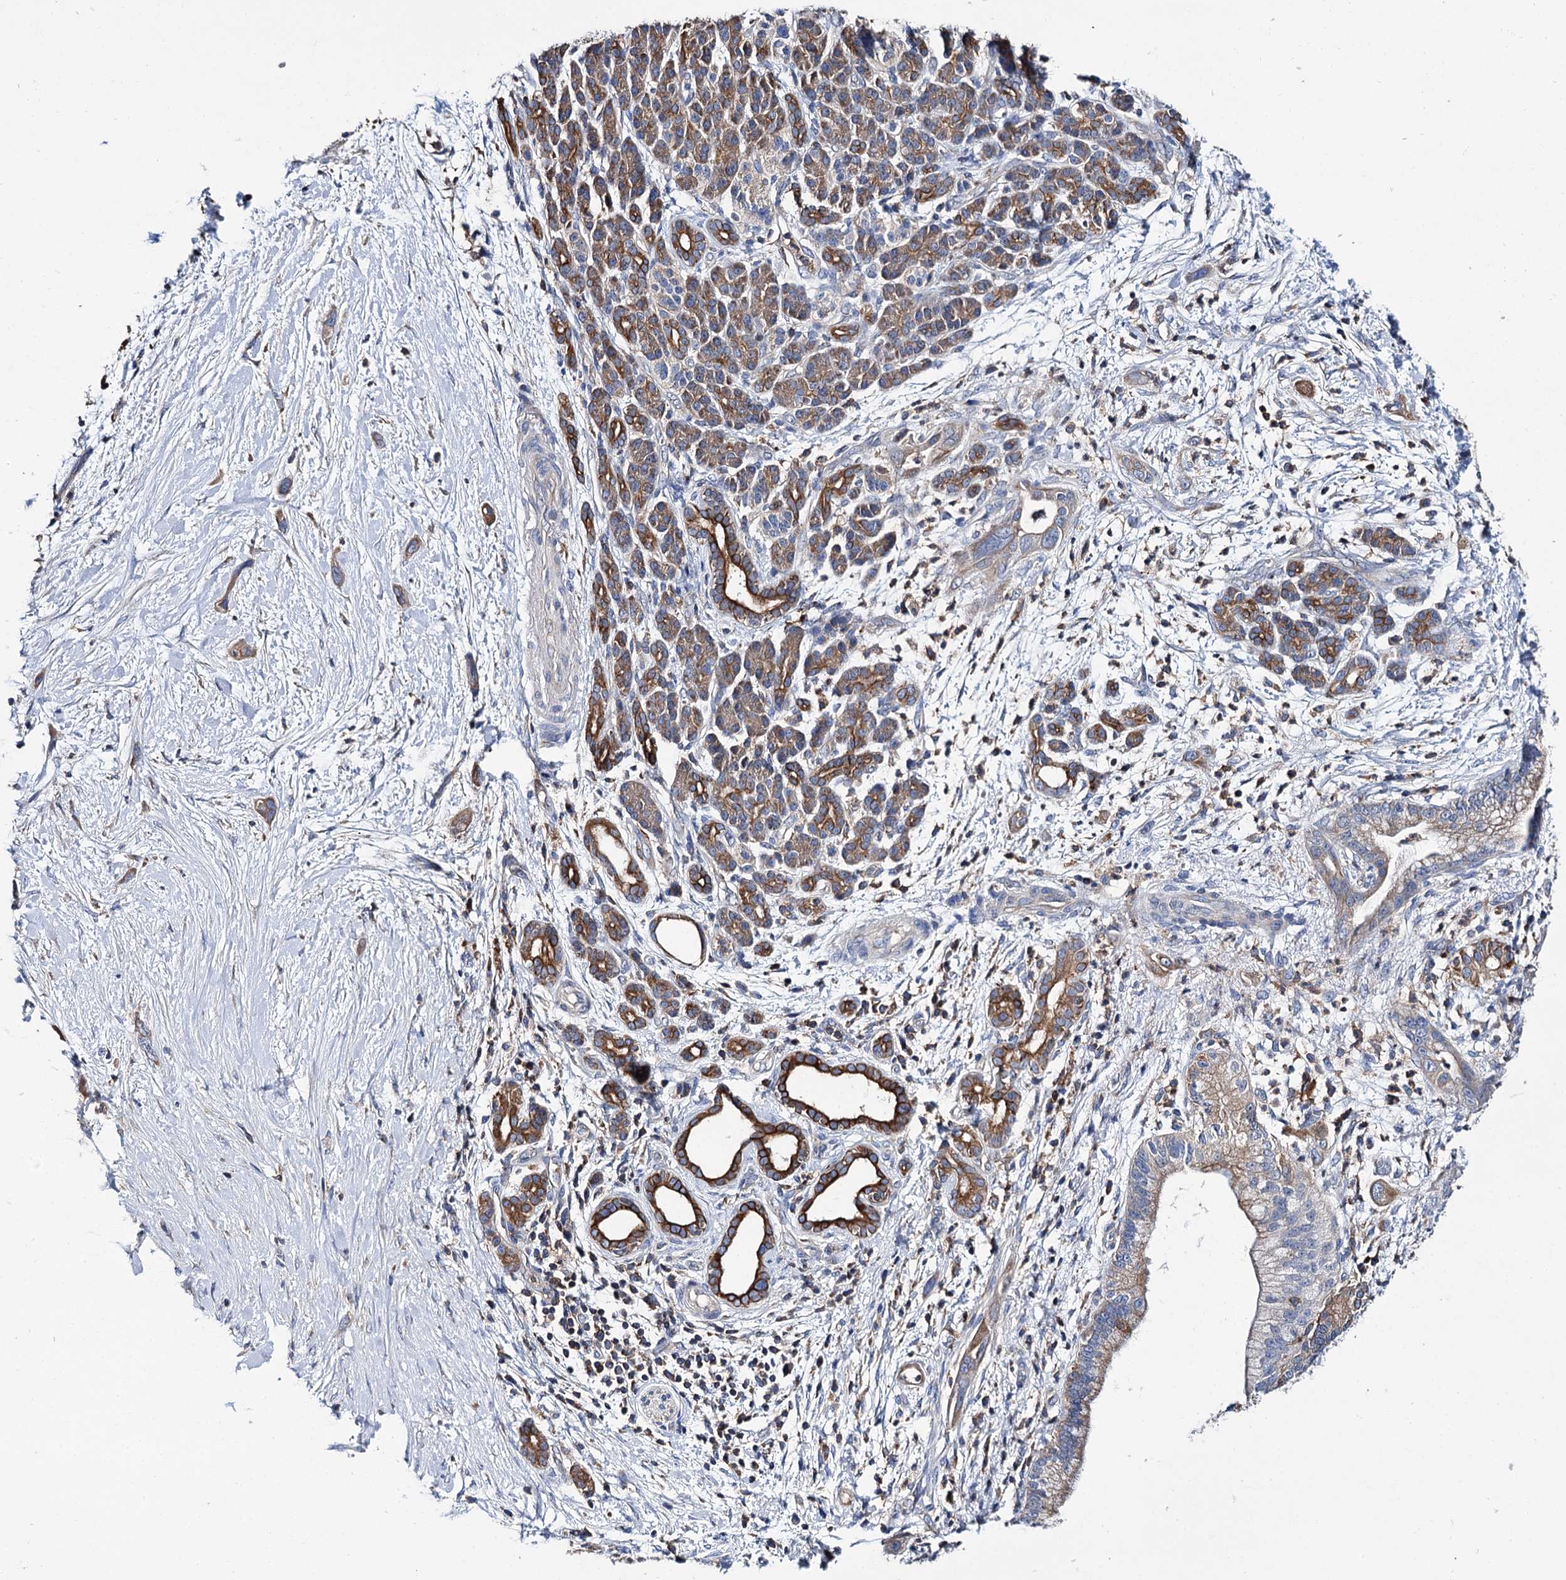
{"staining": {"intensity": "moderate", "quantity": ">75%", "location": "cytoplasmic/membranous"}, "tissue": "pancreatic cancer", "cell_type": "Tumor cells", "image_type": "cancer", "snomed": [{"axis": "morphology", "description": "Adenocarcinoma, NOS"}, {"axis": "topography", "description": "Pancreas"}], "caption": "Immunohistochemistry staining of pancreatic adenocarcinoma, which displays medium levels of moderate cytoplasmic/membranous expression in about >75% of tumor cells indicating moderate cytoplasmic/membranous protein staining. The staining was performed using DAB (brown) for protein detection and nuclei were counterstained in hematoxylin (blue).", "gene": "UBASH3B", "patient": {"sex": "male", "age": 59}}